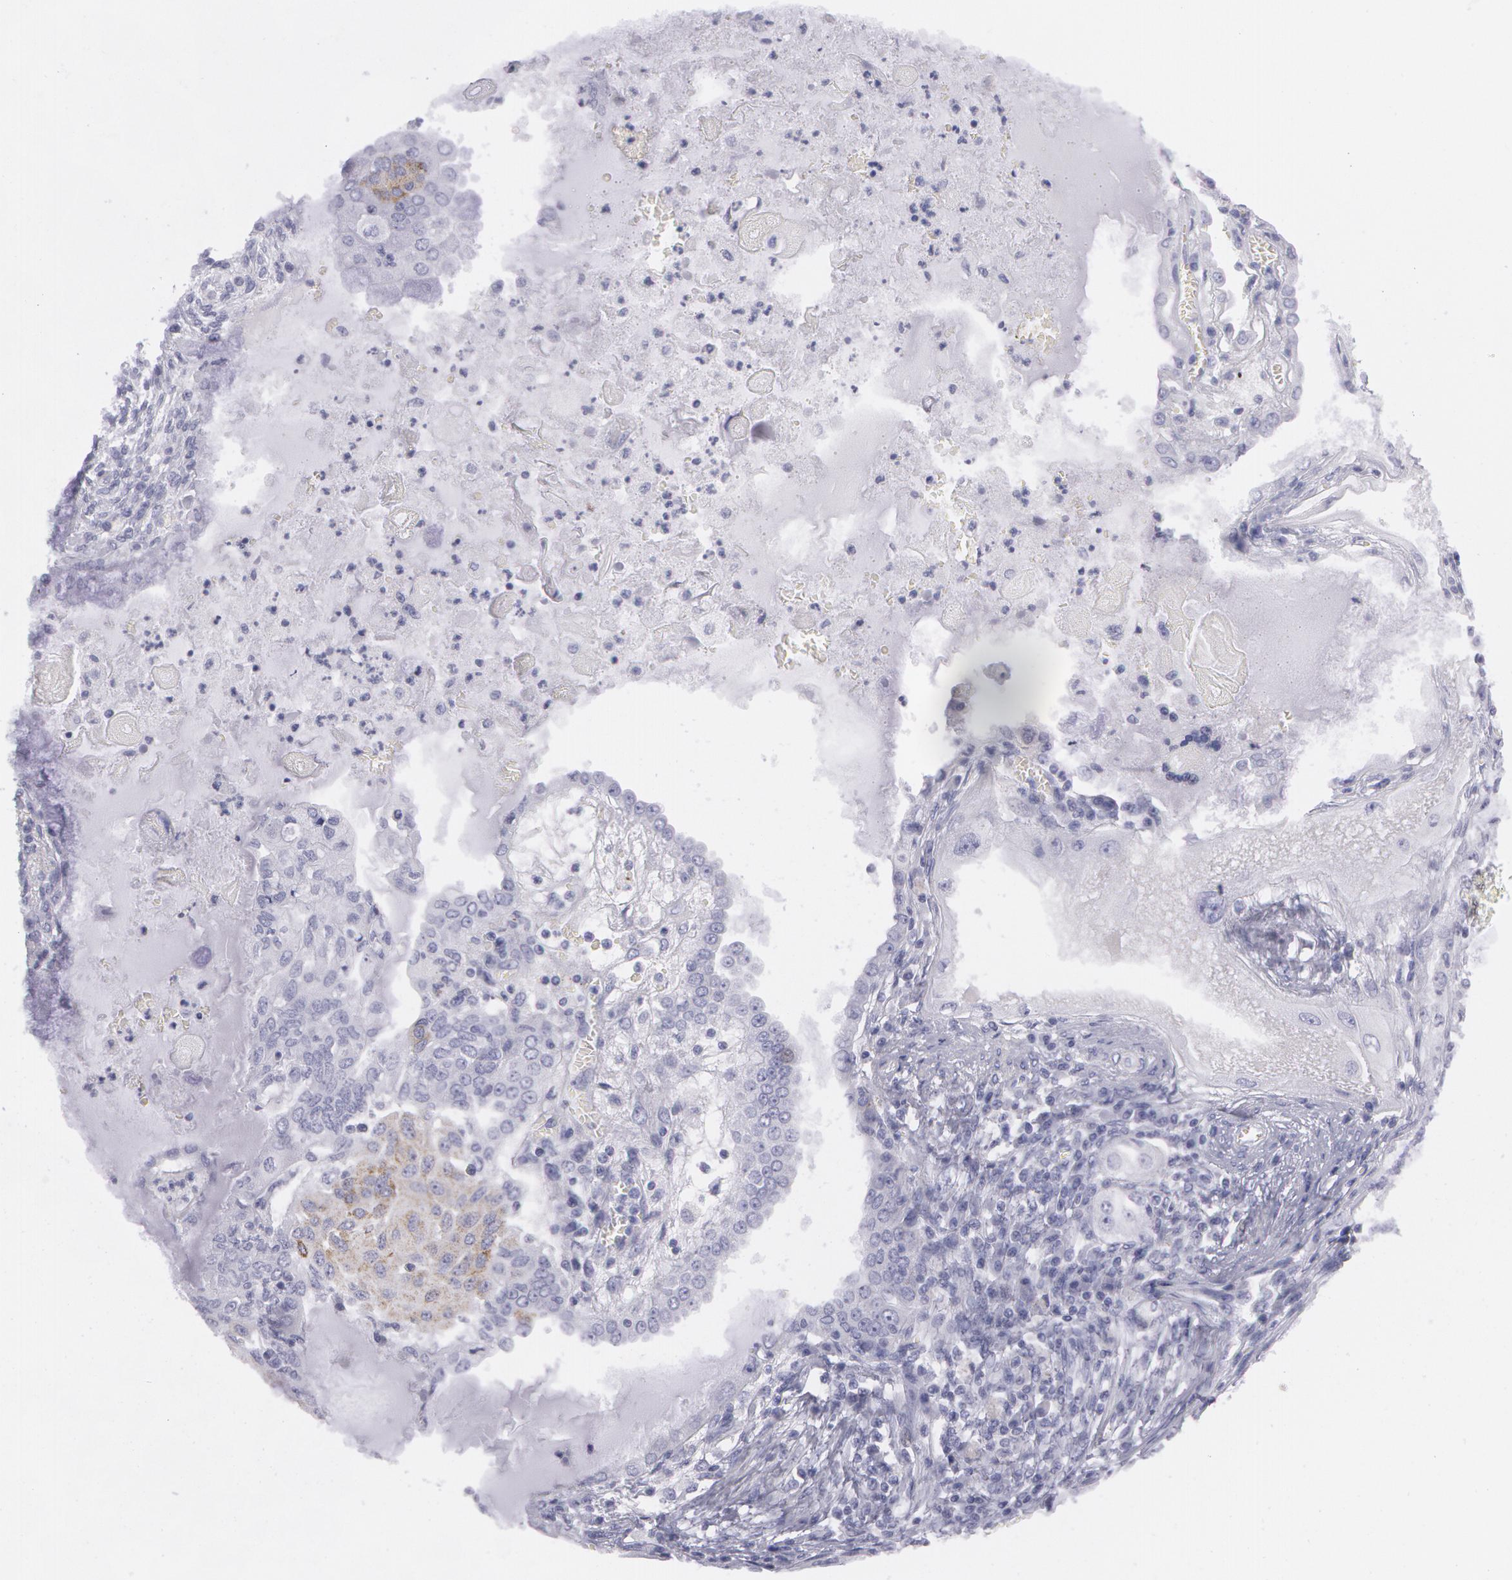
{"staining": {"intensity": "negative", "quantity": "none", "location": "none"}, "tissue": "endometrial cancer", "cell_type": "Tumor cells", "image_type": "cancer", "snomed": [{"axis": "morphology", "description": "Adenocarcinoma, NOS"}, {"axis": "topography", "description": "Endometrium"}], "caption": "This image is of endometrial cancer stained with IHC to label a protein in brown with the nuclei are counter-stained blue. There is no expression in tumor cells. (Stains: DAB immunohistochemistry with hematoxylin counter stain, Microscopy: brightfield microscopy at high magnification).", "gene": "AMACR", "patient": {"sex": "female", "age": 79}}